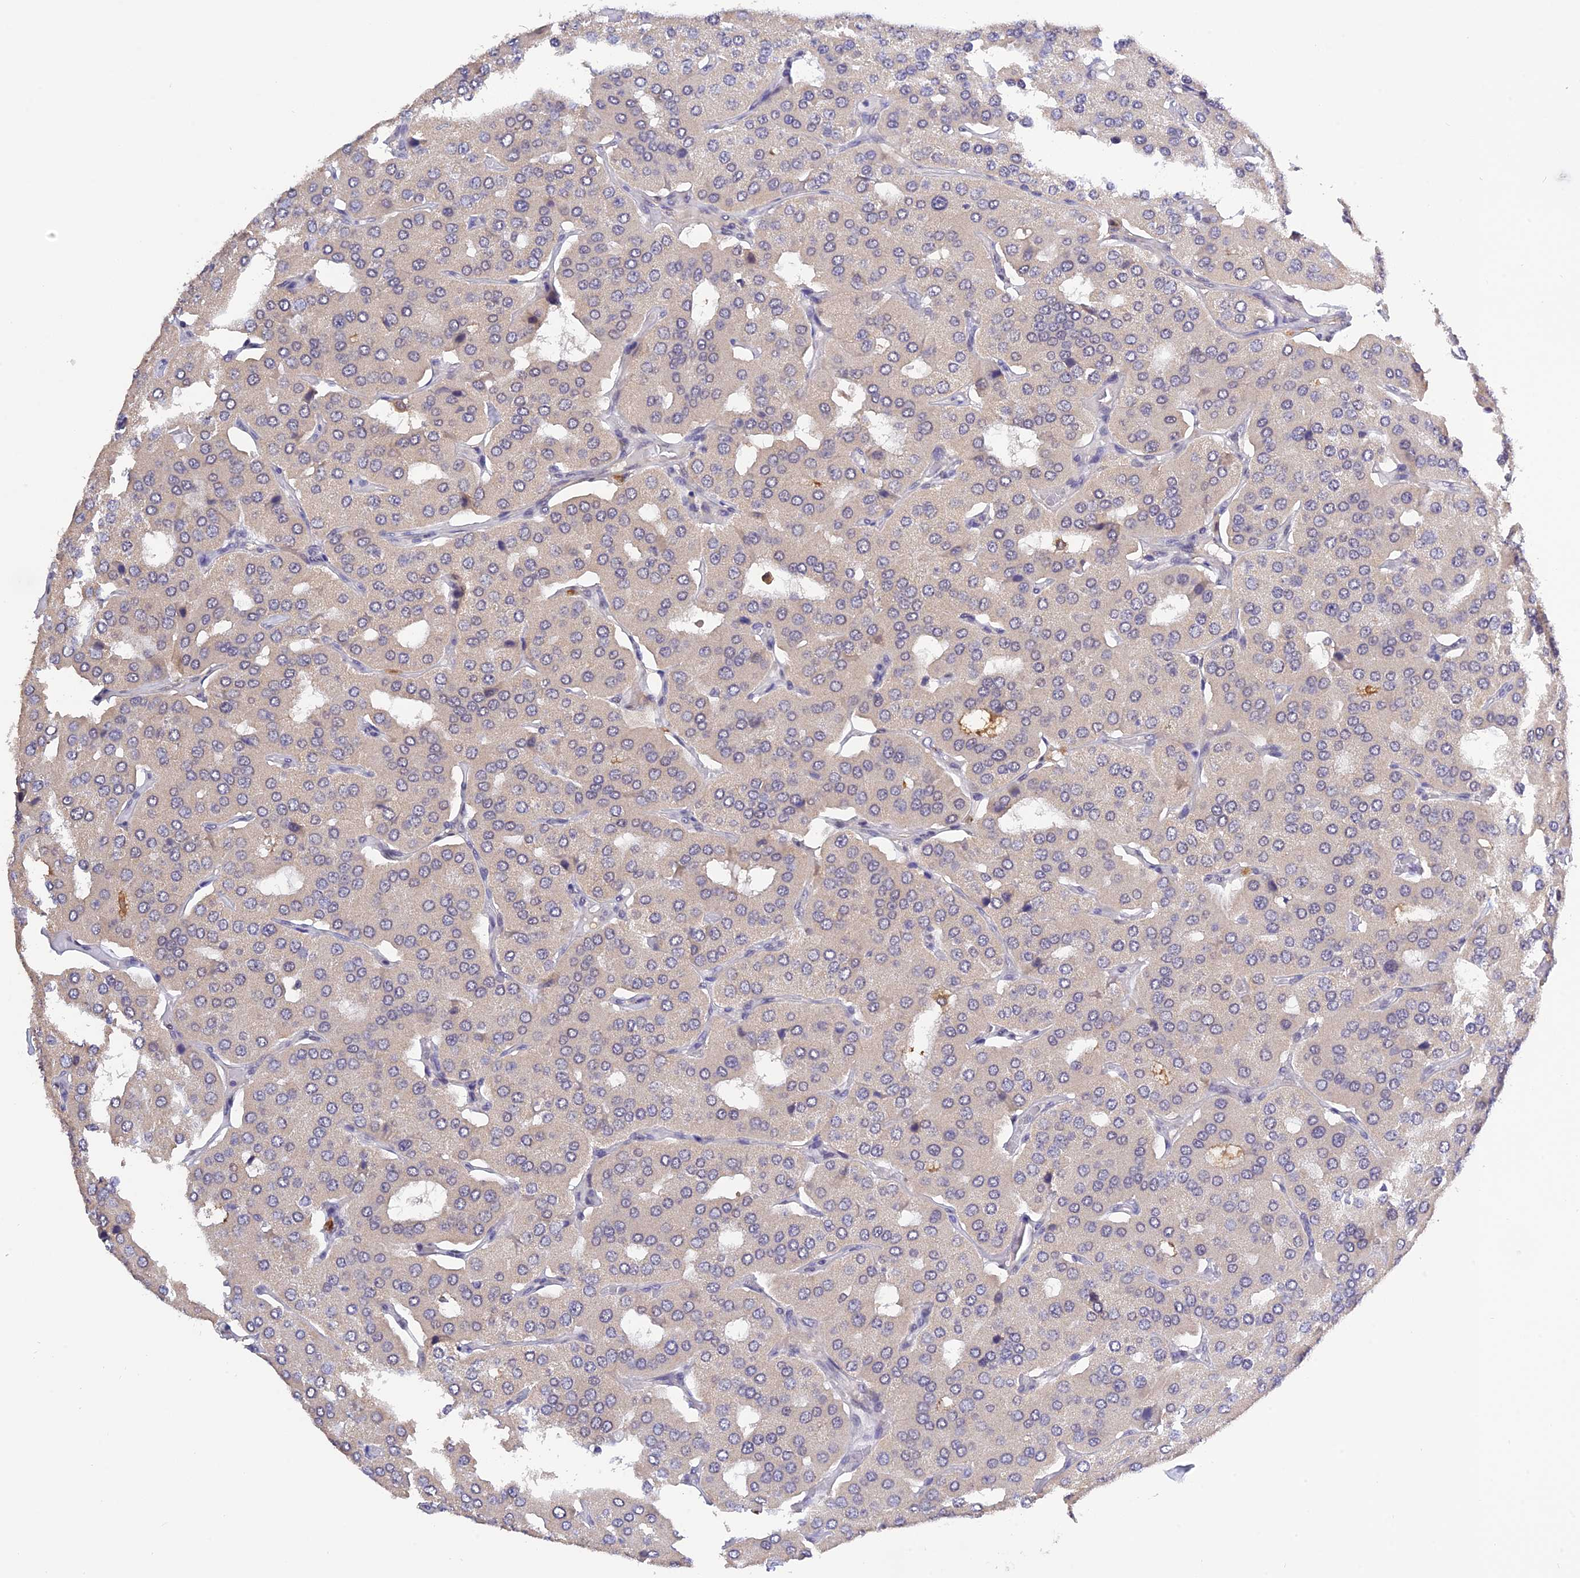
{"staining": {"intensity": "negative", "quantity": "none", "location": "none"}, "tissue": "parathyroid gland", "cell_type": "Glandular cells", "image_type": "normal", "snomed": [{"axis": "morphology", "description": "Normal tissue, NOS"}, {"axis": "morphology", "description": "Adenoma, NOS"}, {"axis": "topography", "description": "Parathyroid gland"}], "caption": "Photomicrograph shows no significant protein expression in glandular cells of unremarkable parathyroid gland.", "gene": "MNS1", "patient": {"sex": "female", "age": 86}}